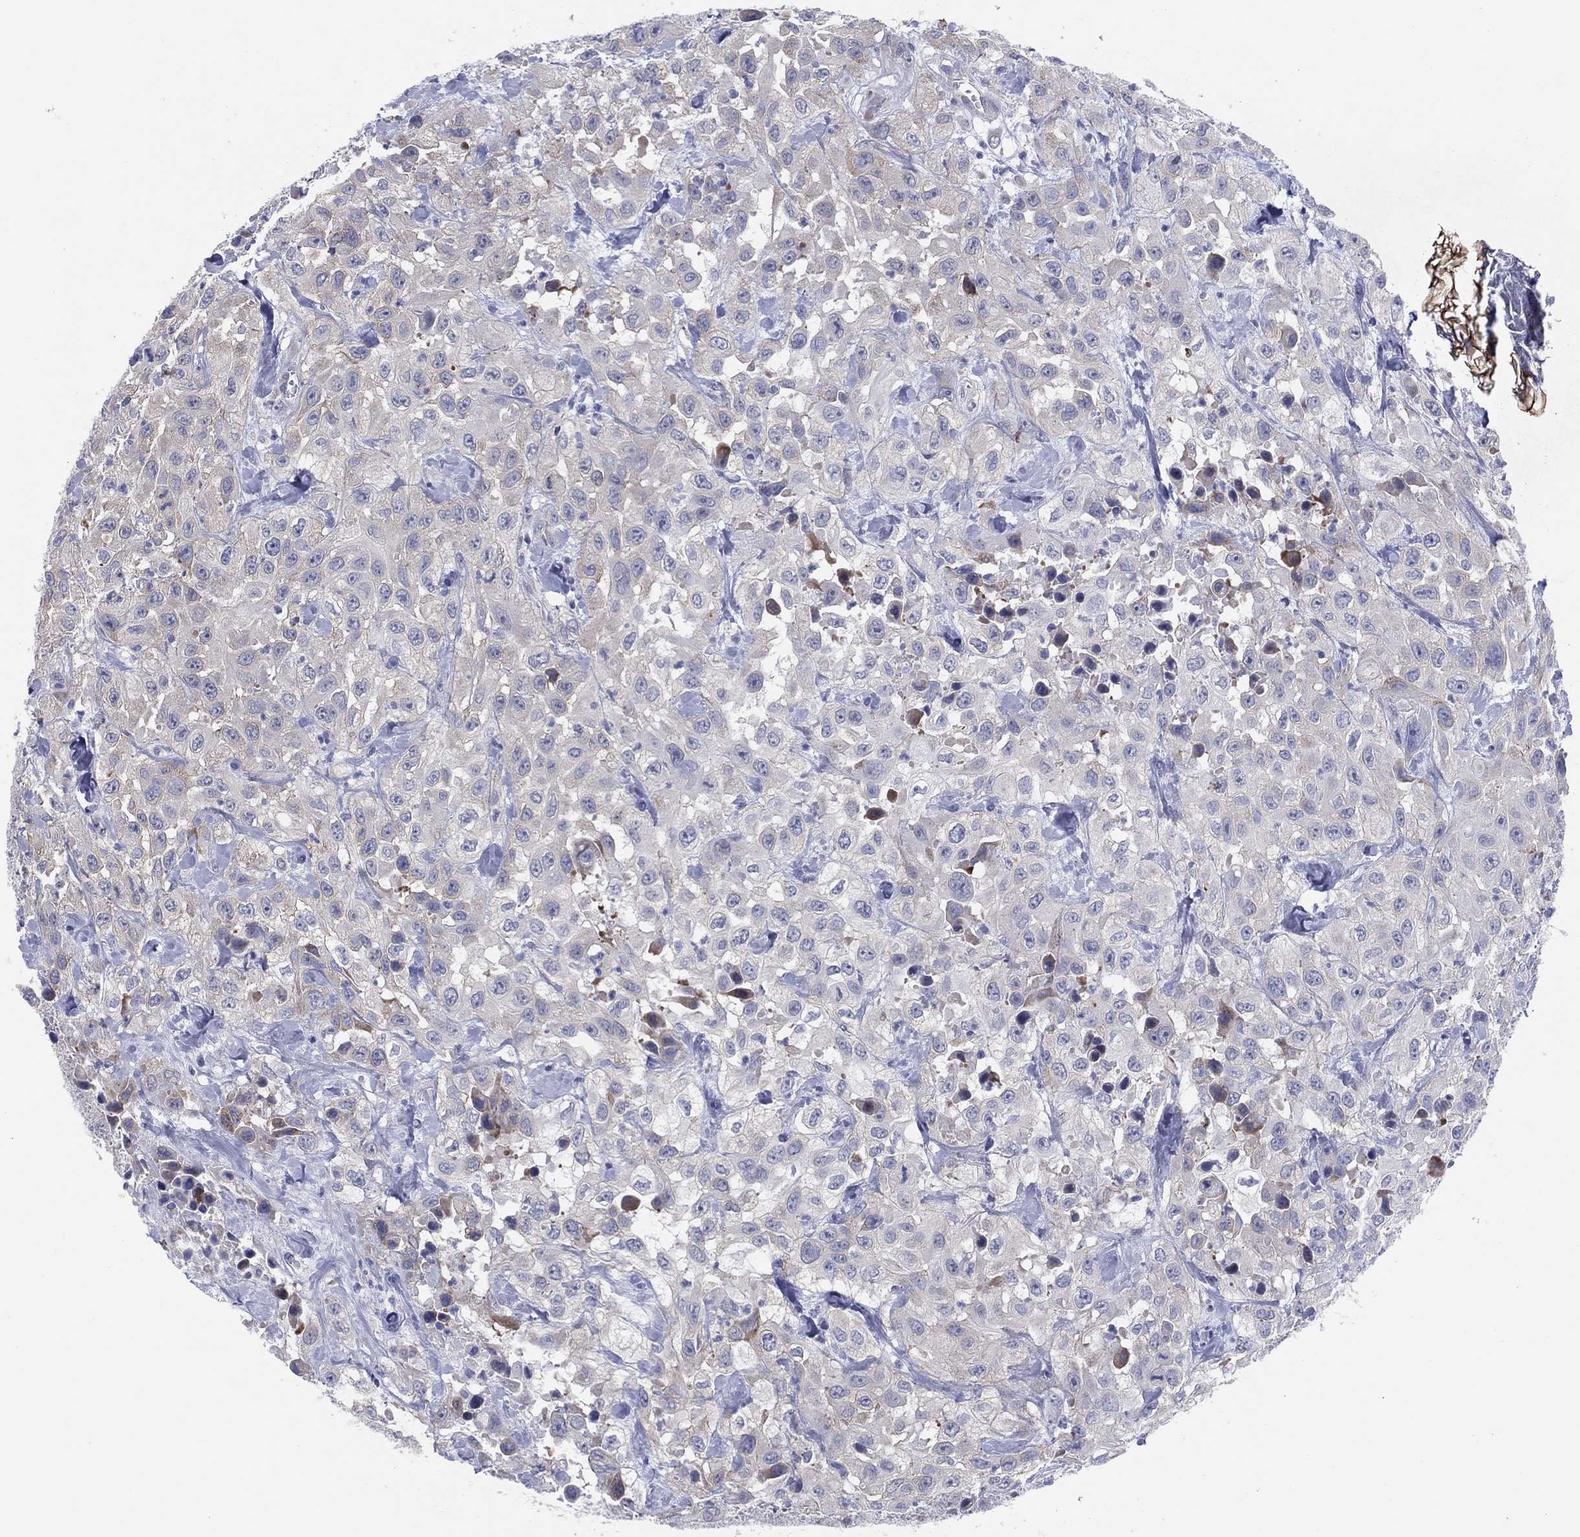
{"staining": {"intensity": "negative", "quantity": "none", "location": "none"}, "tissue": "urothelial cancer", "cell_type": "Tumor cells", "image_type": "cancer", "snomed": [{"axis": "morphology", "description": "Urothelial carcinoma, High grade"}, {"axis": "topography", "description": "Urinary bladder"}], "caption": "This is an immunohistochemistry histopathology image of urothelial cancer. There is no expression in tumor cells.", "gene": "HEATR4", "patient": {"sex": "male", "age": 79}}